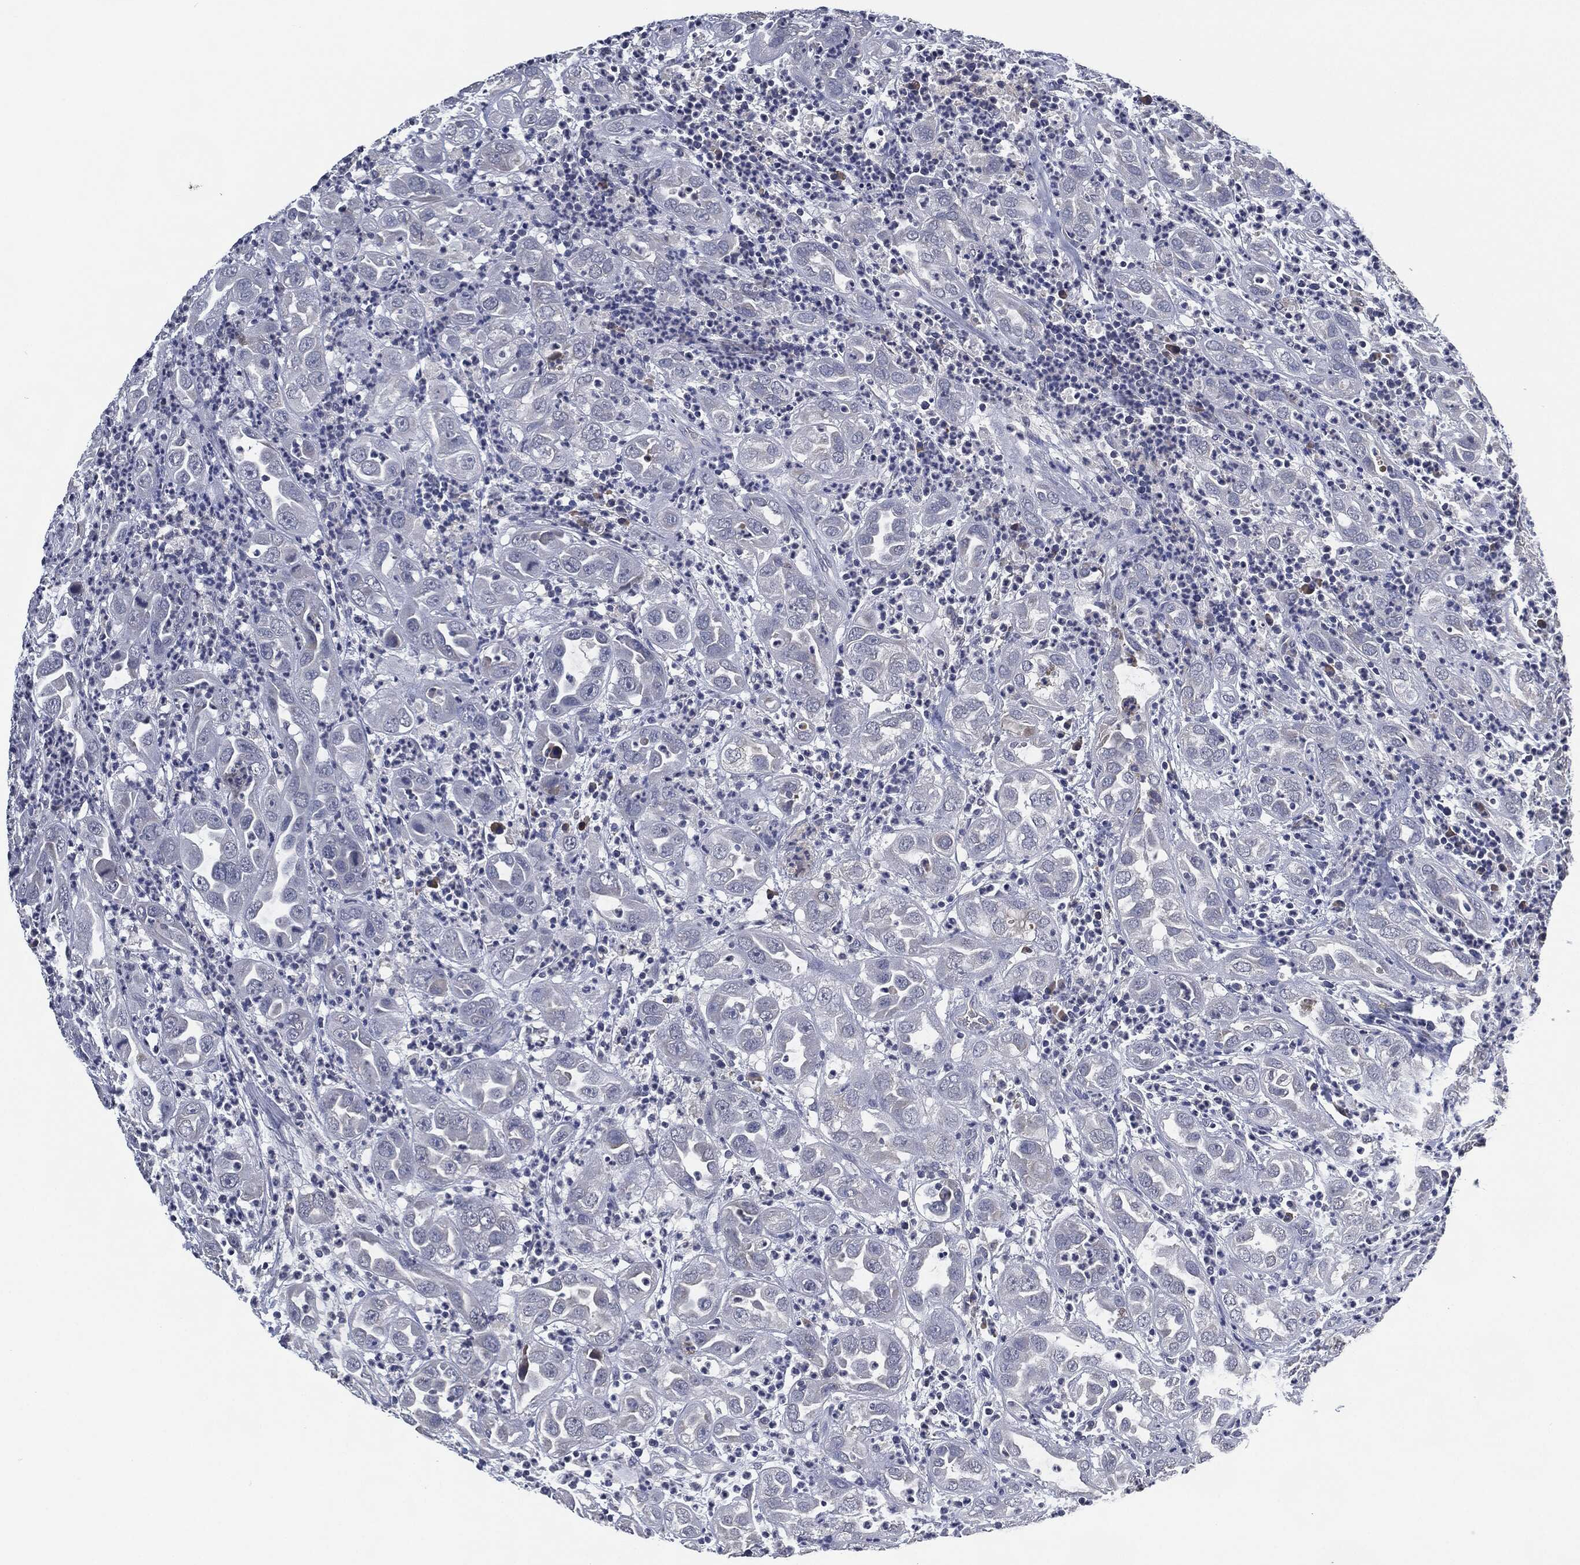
{"staining": {"intensity": "negative", "quantity": "none", "location": "none"}, "tissue": "urothelial cancer", "cell_type": "Tumor cells", "image_type": "cancer", "snomed": [{"axis": "morphology", "description": "Urothelial carcinoma, High grade"}, {"axis": "topography", "description": "Urinary bladder"}], "caption": "There is no significant expression in tumor cells of urothelial cancer.", "gene": "IL2RG", "patient": {"sex": "female", "age": 41}}